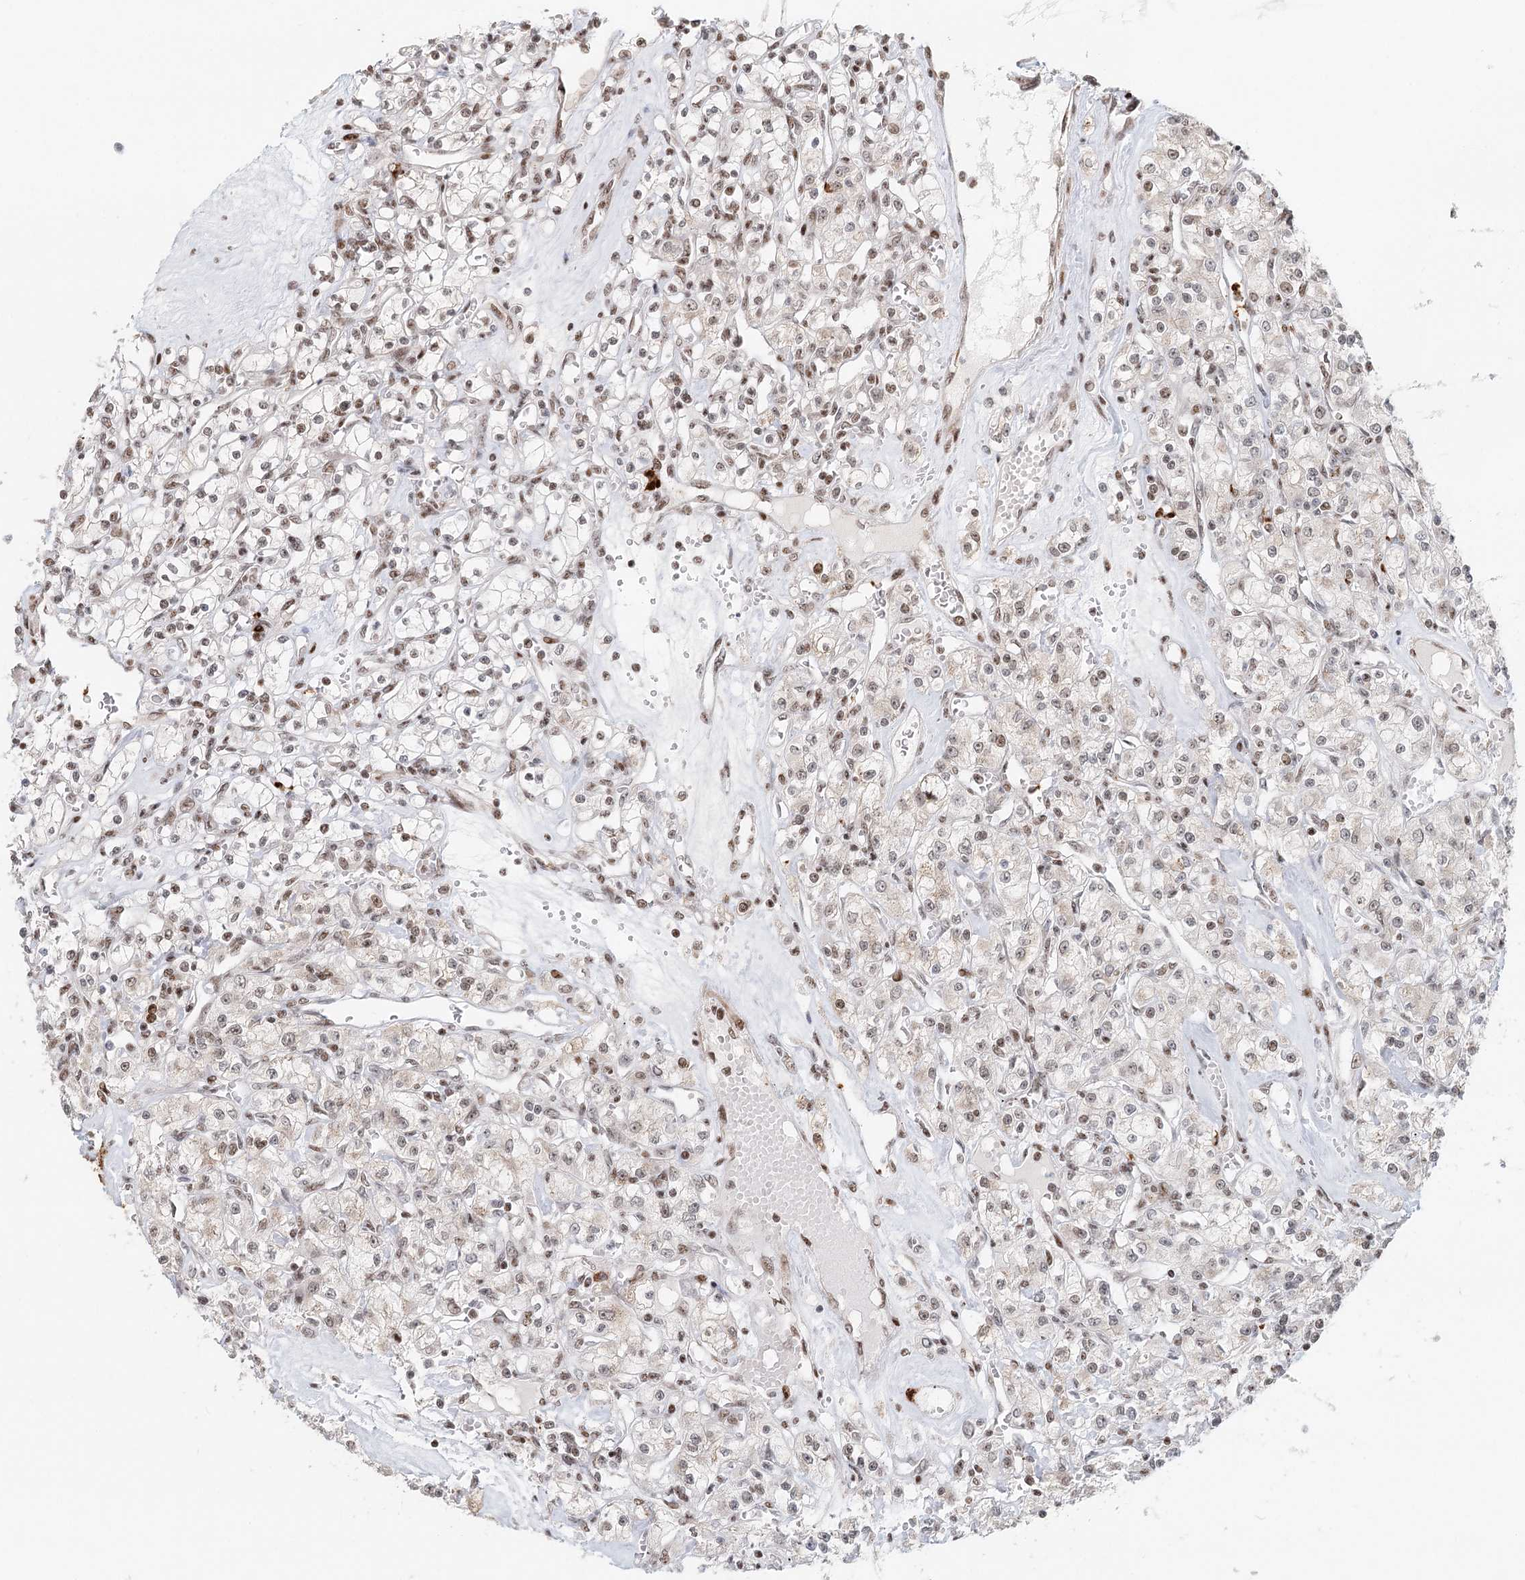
{"staining": {"intensity": "weak", "quantity": "25%-75%", "location": "nuclear"}, "tissue": "renal cancer", "cell_type": "Tumor cells", "image_type": "cancer", "snomed": [{"axis": "morphology", "description": "Adenocarcinoma, NOS"}, {"axis": "topography", "description": "Kidney"}], "caption": "The immunohistochemical stain labels weak nuclear positivity in tumor cells of renal cancer tissue.", "gene": "BNIP5", "patient": {"sex": "female", "age": 59}}